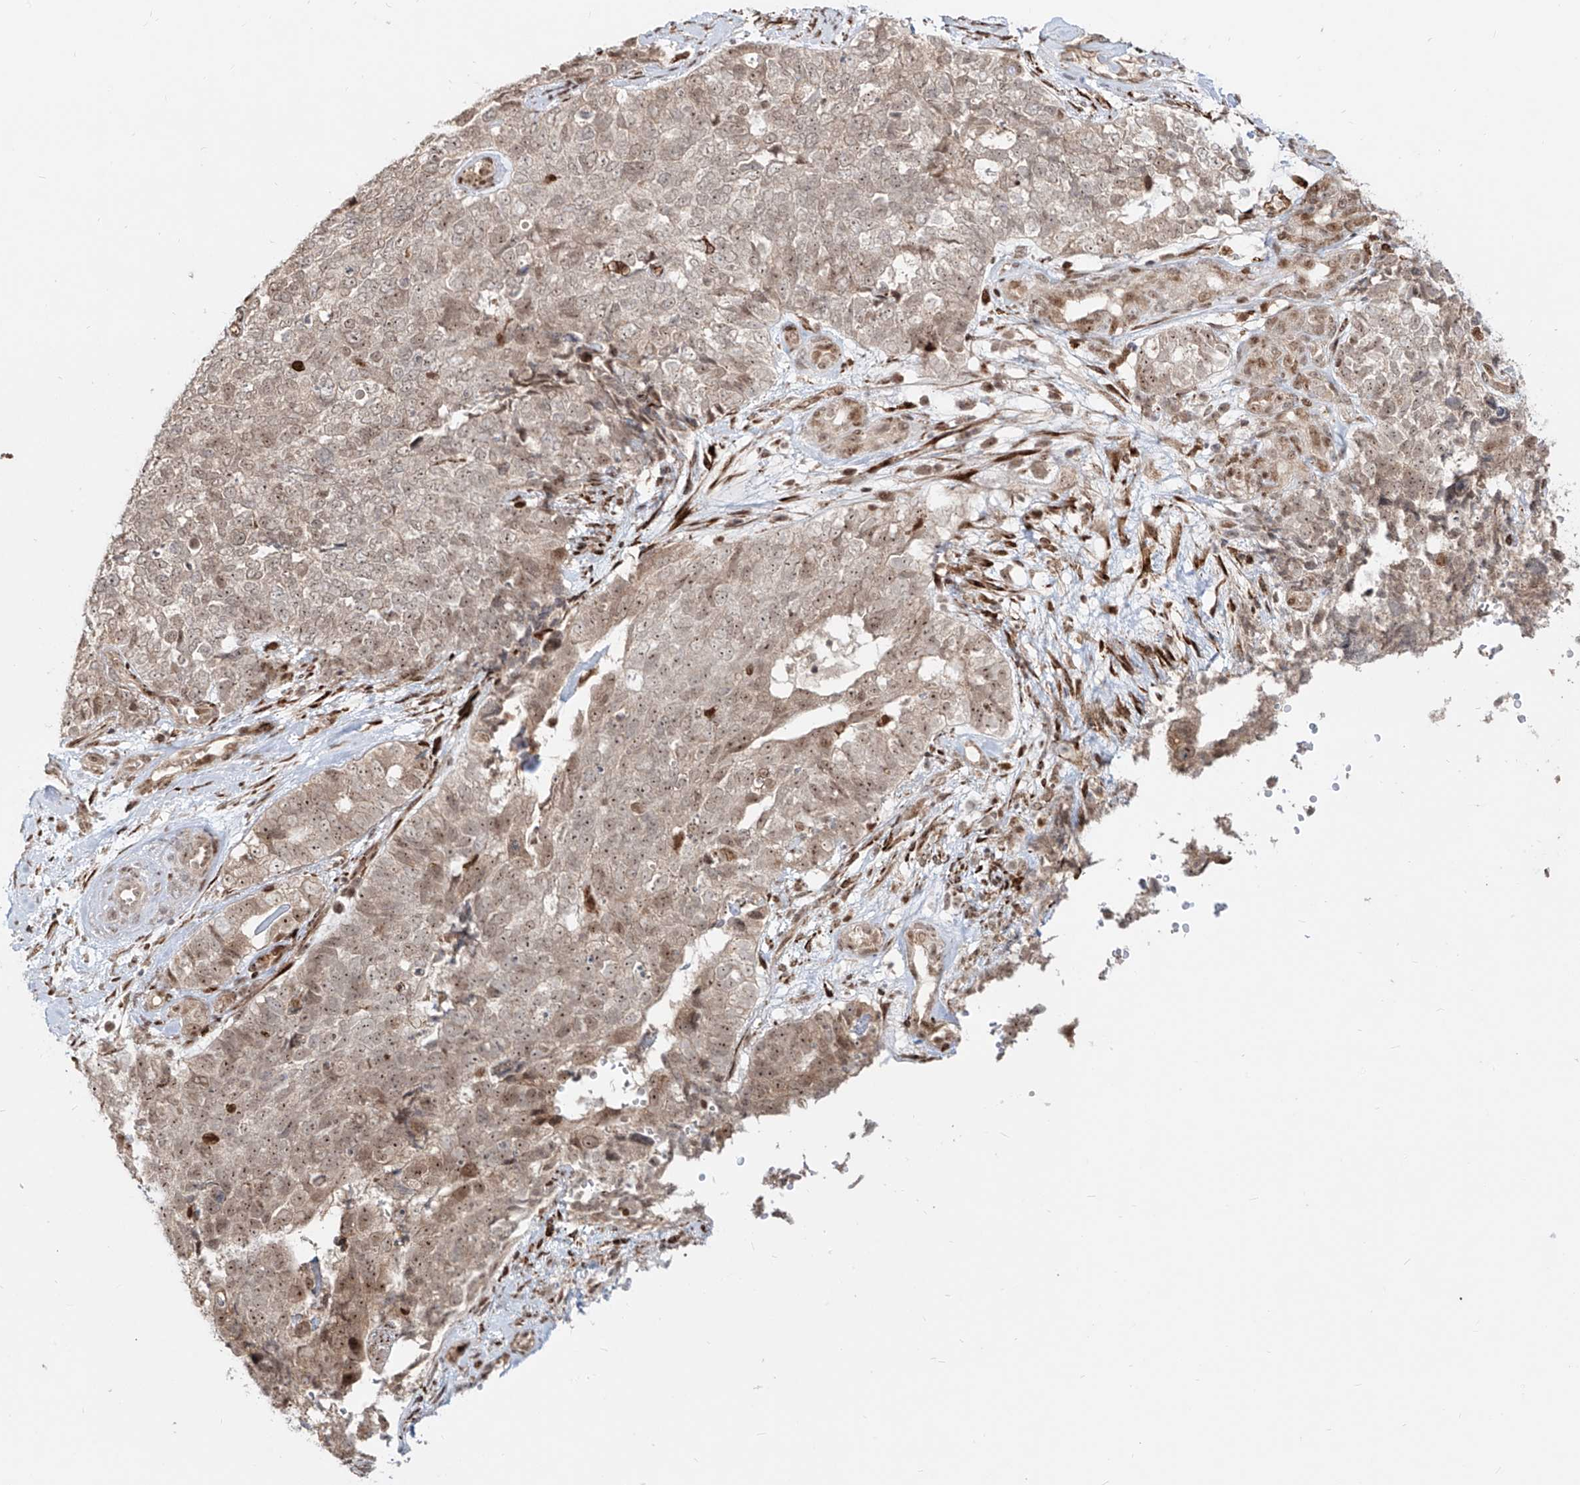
{"staining": {"intensity": "moderate", "quantity": ">75%", "location": "nuclear"}, "tissue": "cervical cancer", "cell_type": "Tumor cells", "image_type": "cancer", "snomed": [{"axis": "morphology", "description": "Squamous cell carcinoma, NOS"}, {"axis": "topography", "description": "Cervix"}], "caption": "A histopathology image showing moderate nuclear expression in approximately >75% of tumor cells in cervical squamous cell carcinoma, as visualized by brown immunohistochemical staining.", "gene": "ZNF710", "patient": {"sex": "female", "age": 63}}